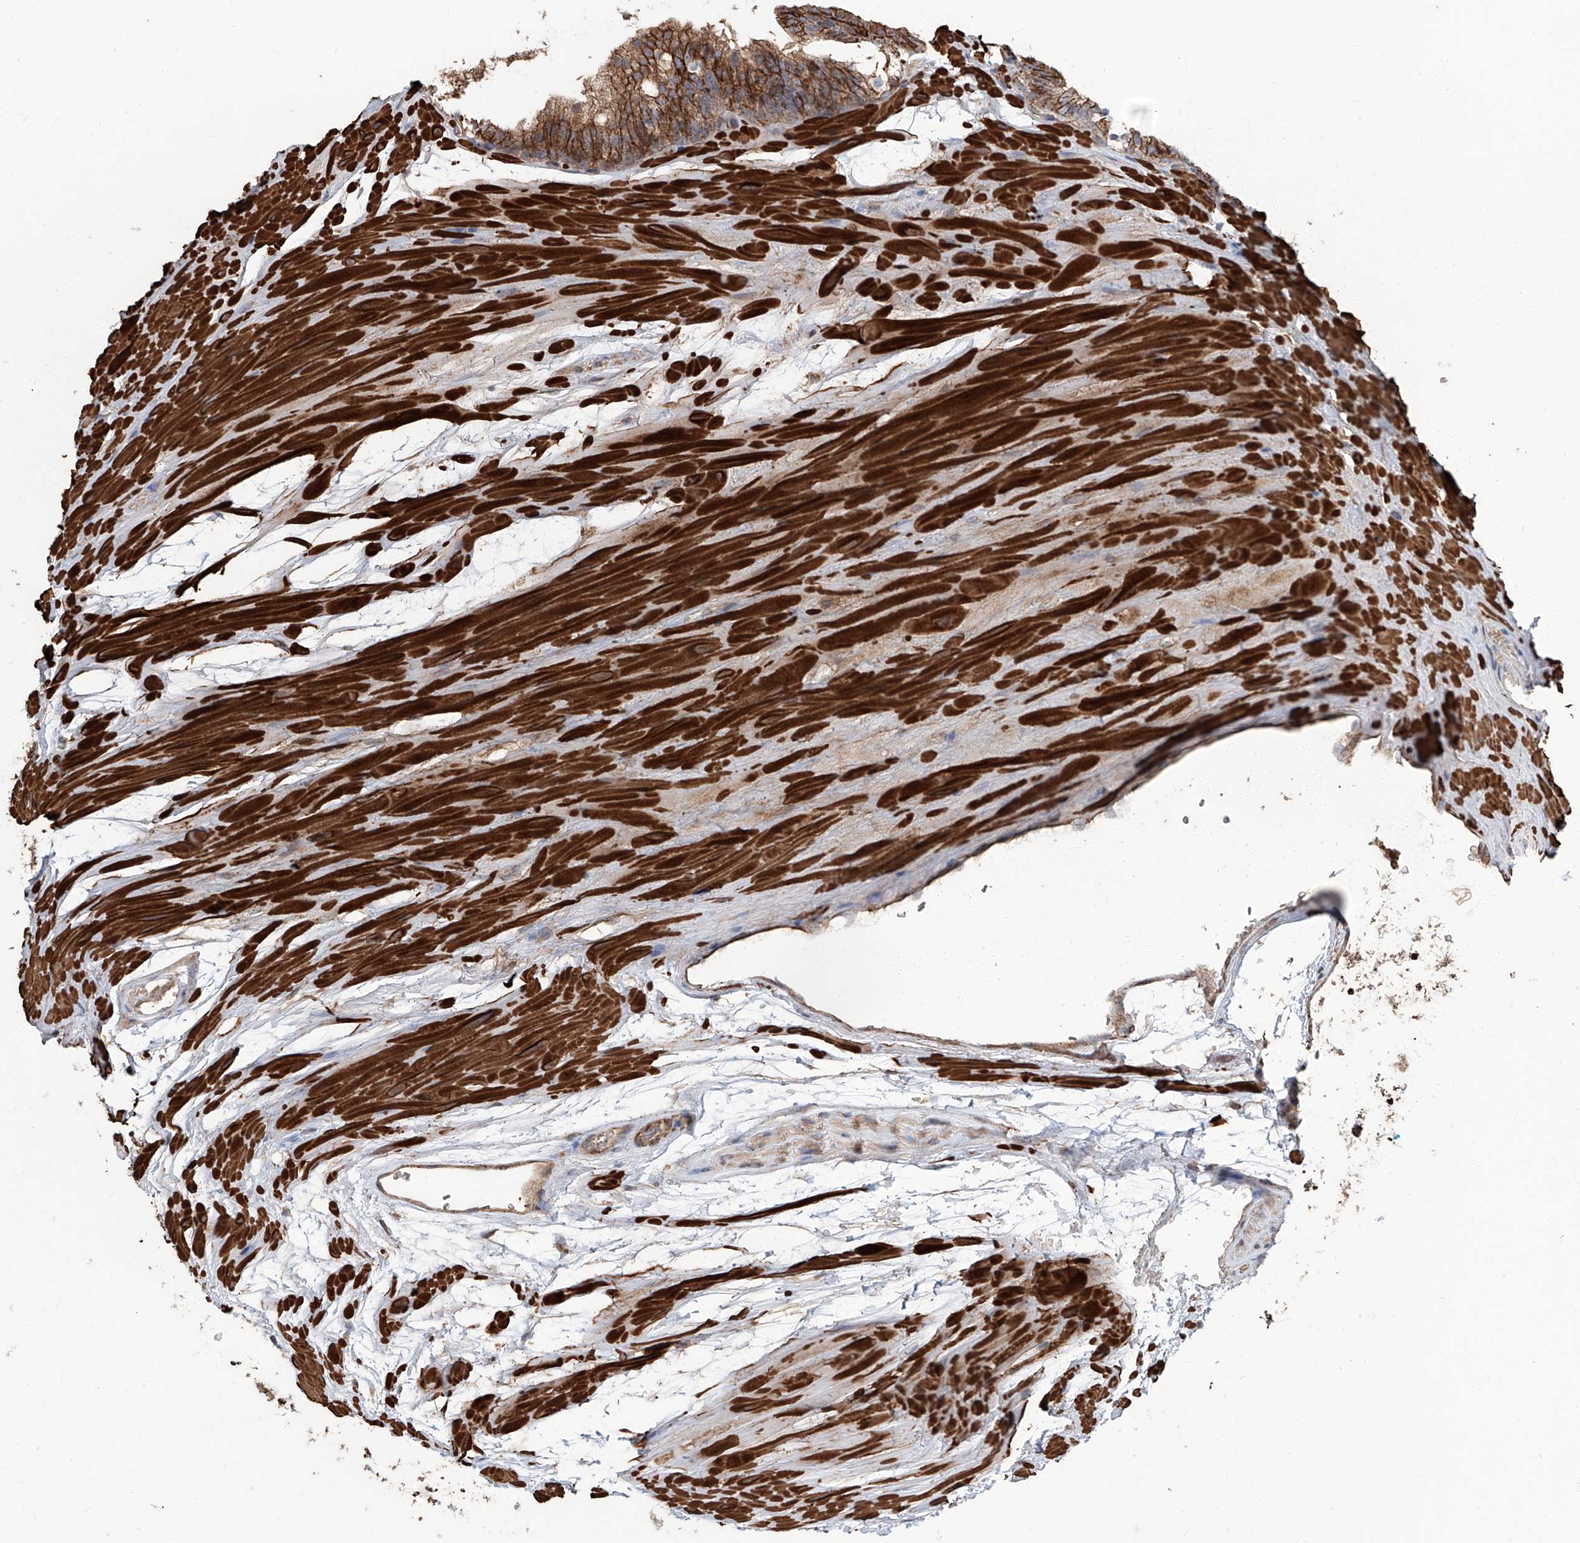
{"staining": {"intensity": "moderate", "quantity": ">75%", "location": "cytoplasmic/membranous"}, "tissue": "prostate cancer", "cell_type": "Tumor cells", "image_type": "cancer", "snomed": [{"axis": "morphology", "description": "Adenocarcinoma, High grade"}, {"axis": "topography", "description": "Prostate"}], "caption": "Immunohistochemistry of prostate high-grade adenocarcinoma reveals medium levels of moderate cytoplasmic/membranous staining in about >75% of tumor cells.", "gene": "PIEZO2", "patient": {"sex": "male", "age": 56}}